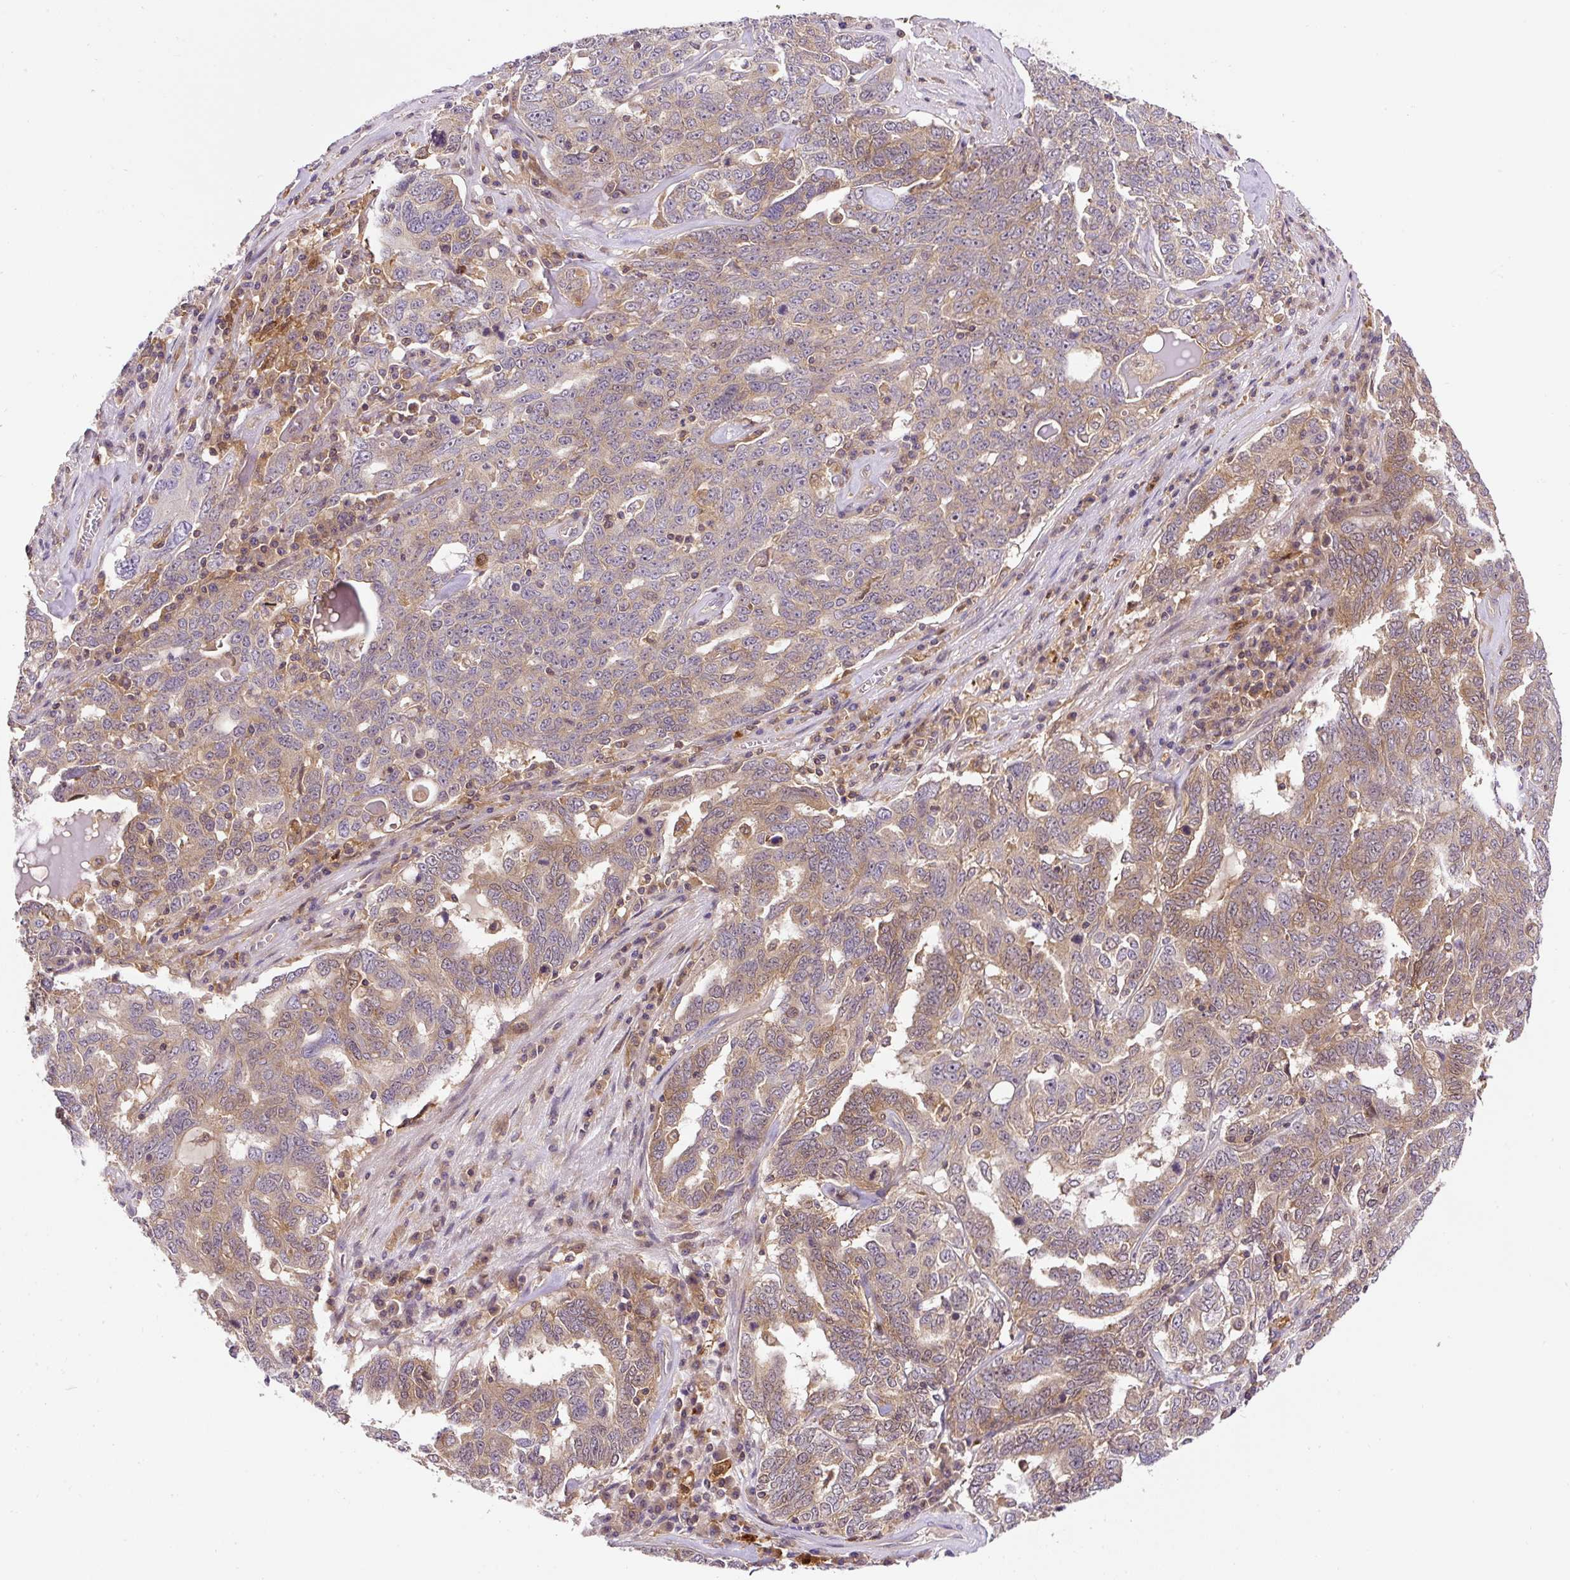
{"staining": {"intensity": "weak", "quantity": ">75%", "location": "cytoplasmic/membranous"}, "tissue": "ovarian cancer", "cell_type": "Tumor cells", "image_type": "cancer", "snomed": [{"axis": "morphology", "description": "Carcinoma, endometroid"}, {"axis": "topography", "description": "Ovary"}], "caption": "Weak cytoplasmic/membranous expression is identified in about >75% of tumor cells in ovarian cancer (endometroid carcinoma).", "gene": "CCDC28A", "patient": {"sex": "female", "age": 62}}